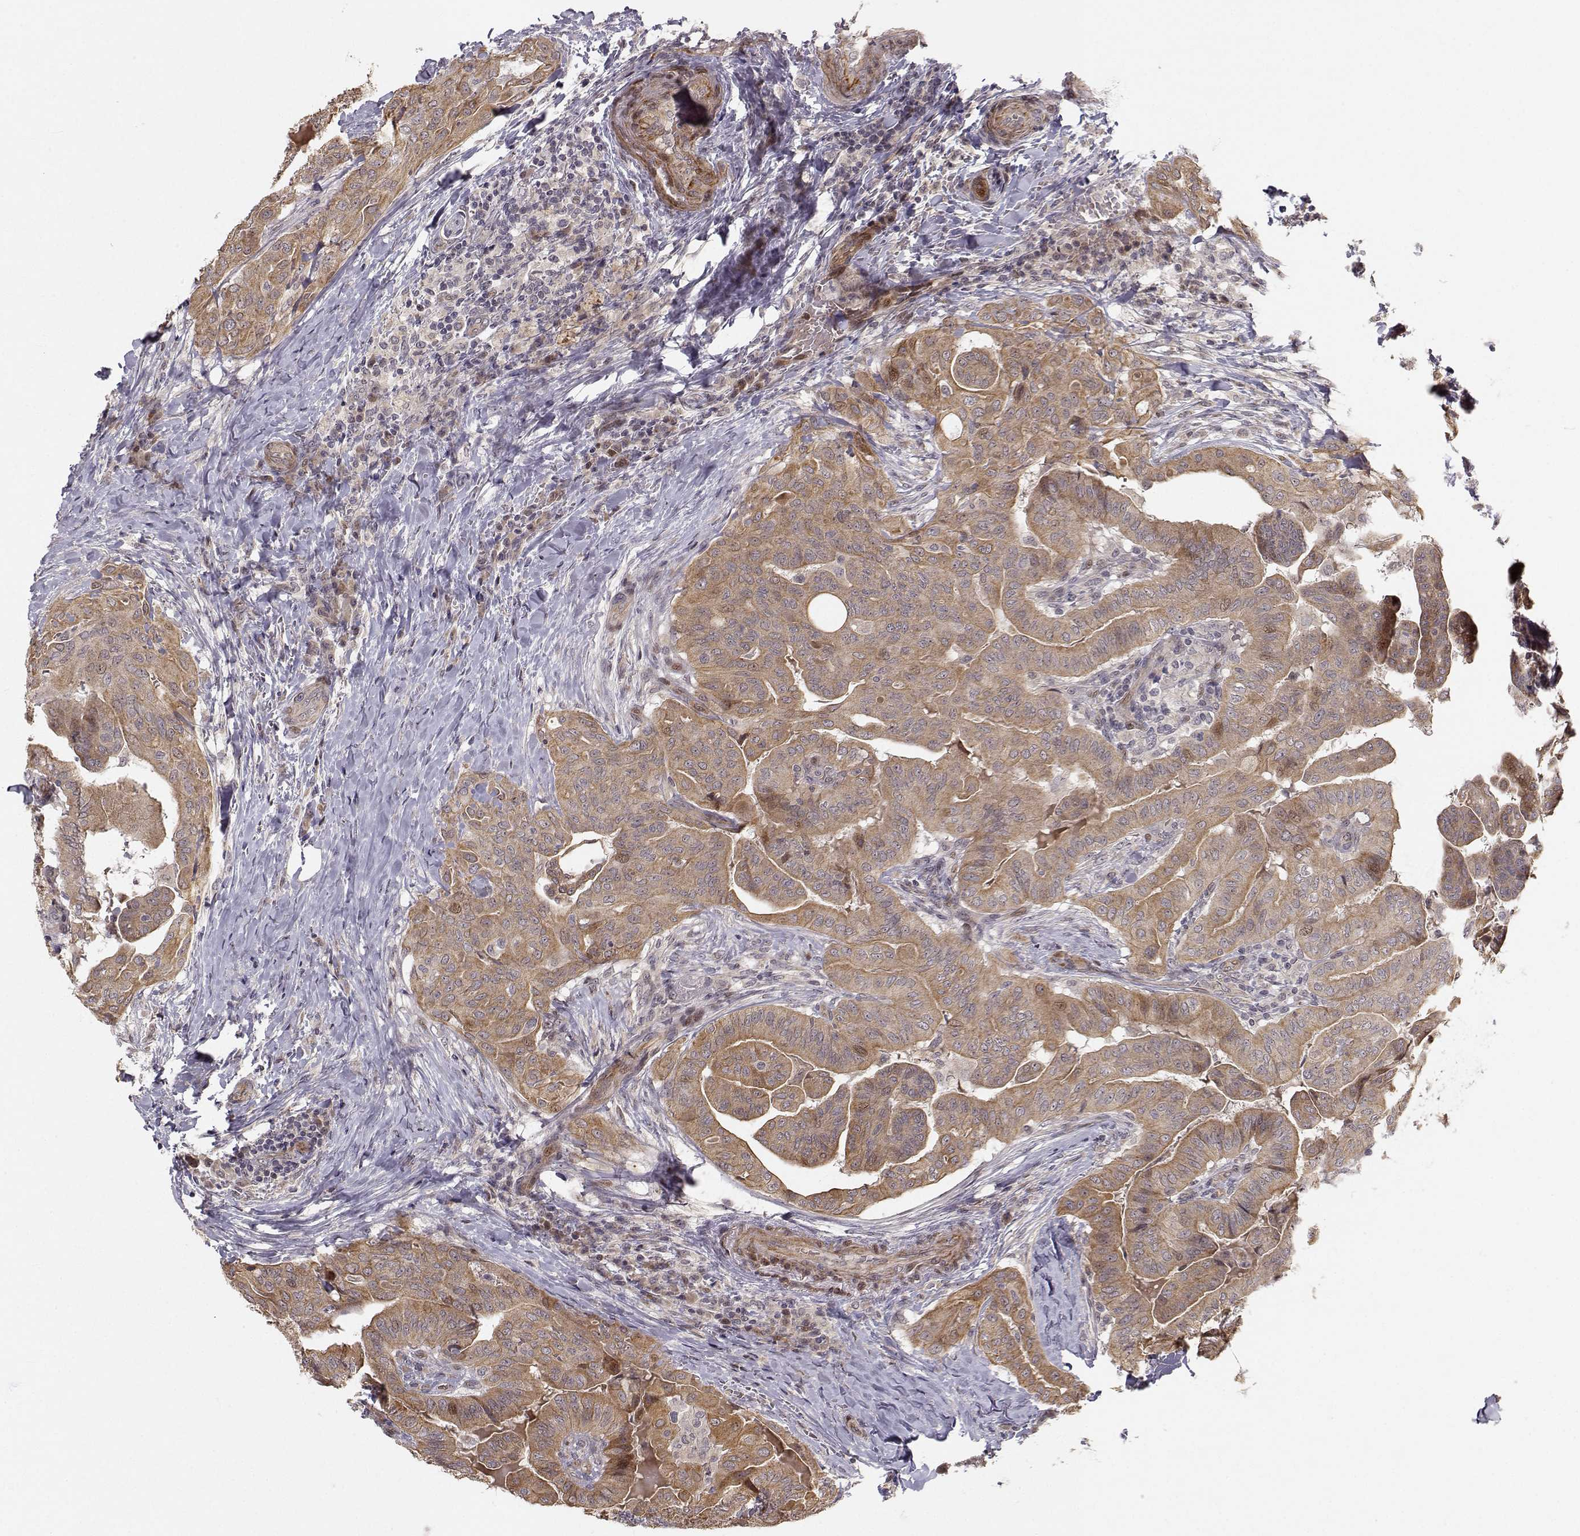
{"staining": {"intensity": "moderate", "quantity": "25%-75%", "location": "cytoplasmic/membranous"}, "tissue": "thyroid cancer", "cell_type": "Tumor cells", "image_type": "cancer", "snomed": [{"axis": "morphology", "description": "Papillary adenocarcinoma, NOS"}, {"axis": "topography", "description": "Thyroid gland"}], "caption": "DAB (3,3'-diaminobenzidine) immunohistochemical staining of thyroid cancer displays moderate cytoplasmic/membranous protein staining in approximately 25%-75% of tumor cells. (Stains: DAB in brown, nuclei in blue, Microscopy: brightfield microscopy at high magnification).", "gene": "APC", "patient": {"sex": "female", "age": 68}}